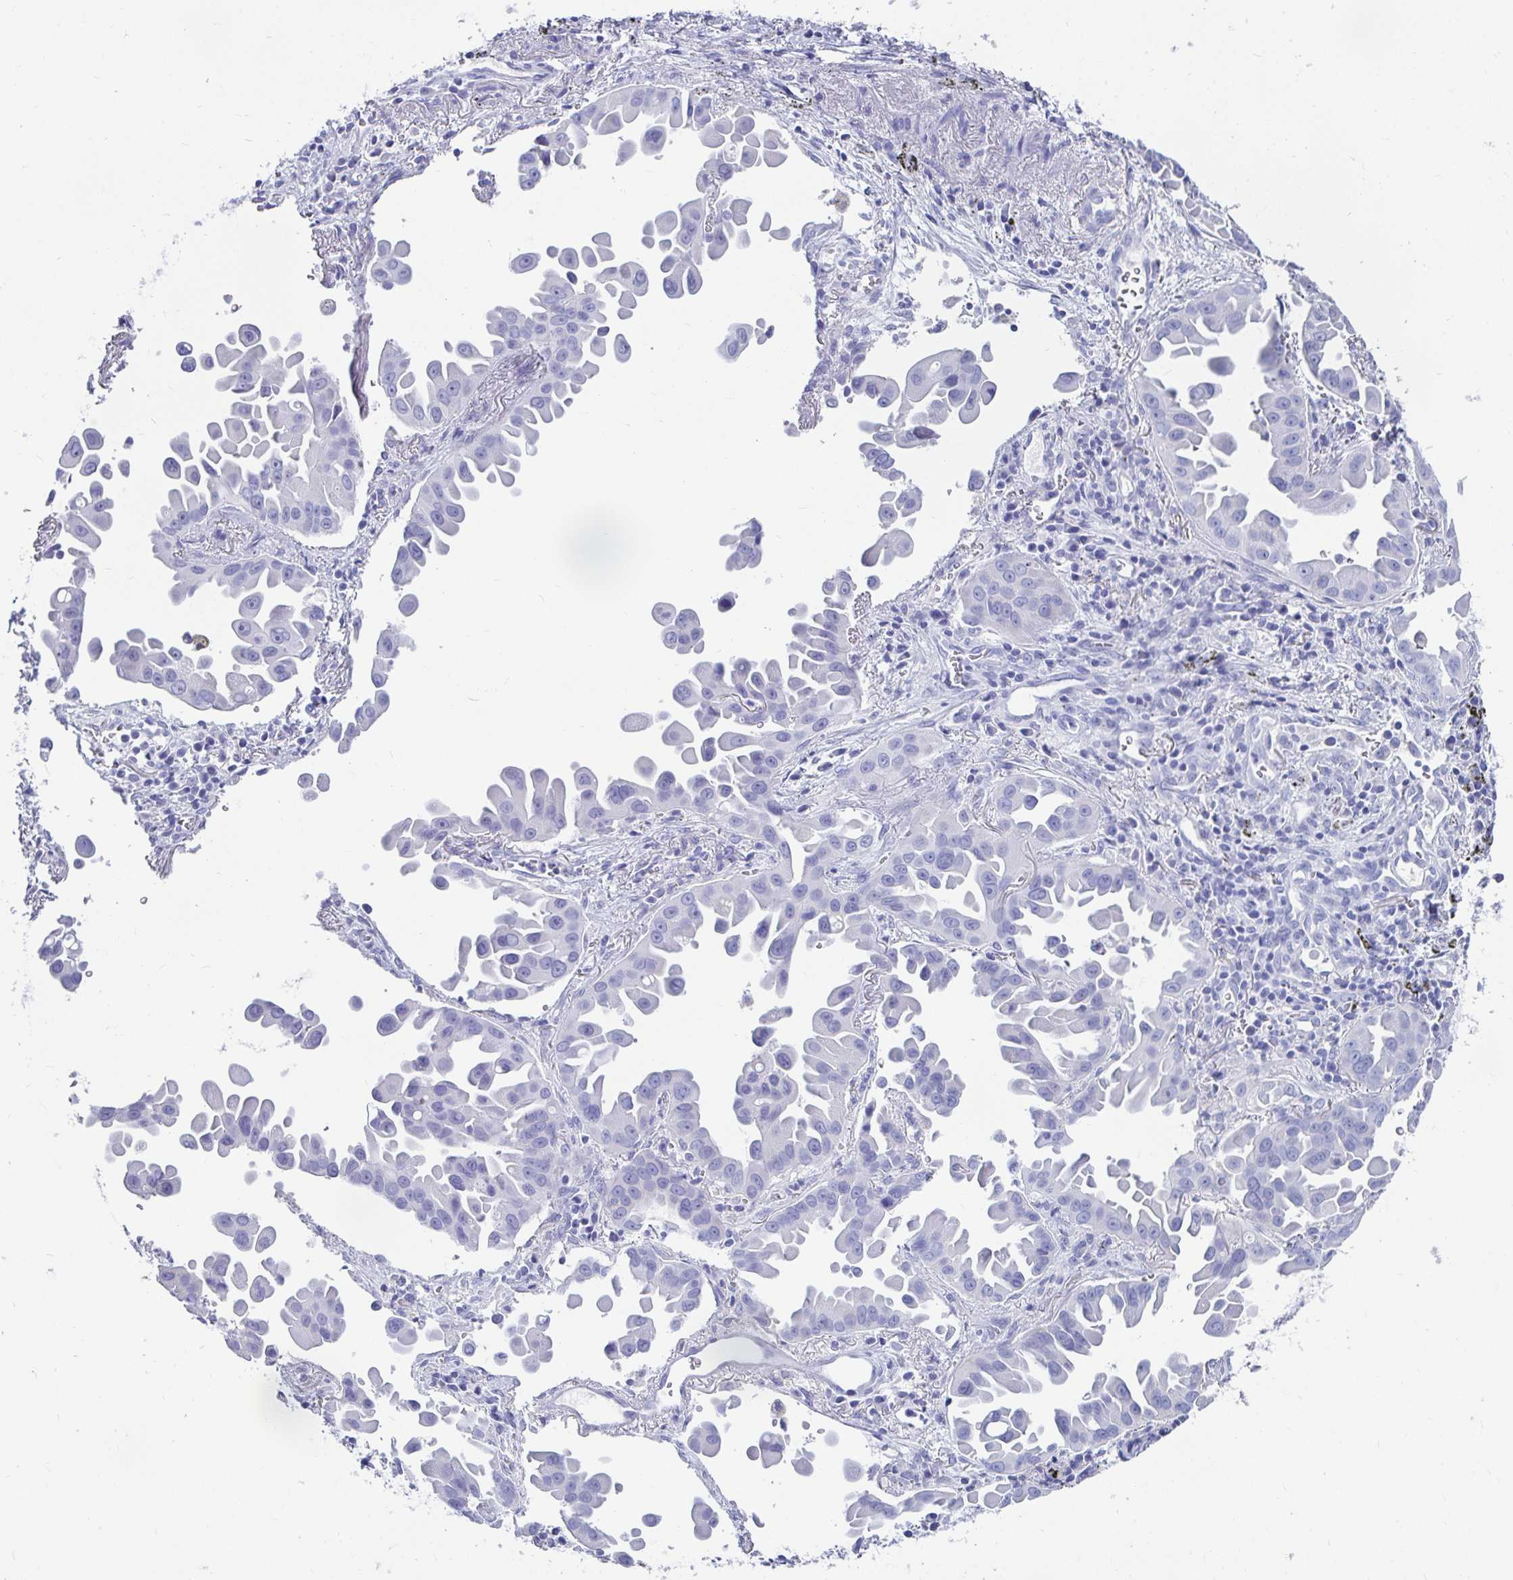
{"staining": {"intensity": "negative", "quantity": "none", "location": "none"}, "tissue": "lung cancer", "cell_type": "Tumor cells", "image_type": "cancer", "snomed": [{"axis": "morphology", "description": "Adenocarcinoma, NOS"}, {"axis": "topography", "description": "Lung"}], "caption": "This is a micrograph of immunohistochemistry staining of lung cancer (adenocarcinoma), which shows no staining in tumor cells.", "gene": "ZPBP2", "patient": {"sex": "male", "age": 68}}